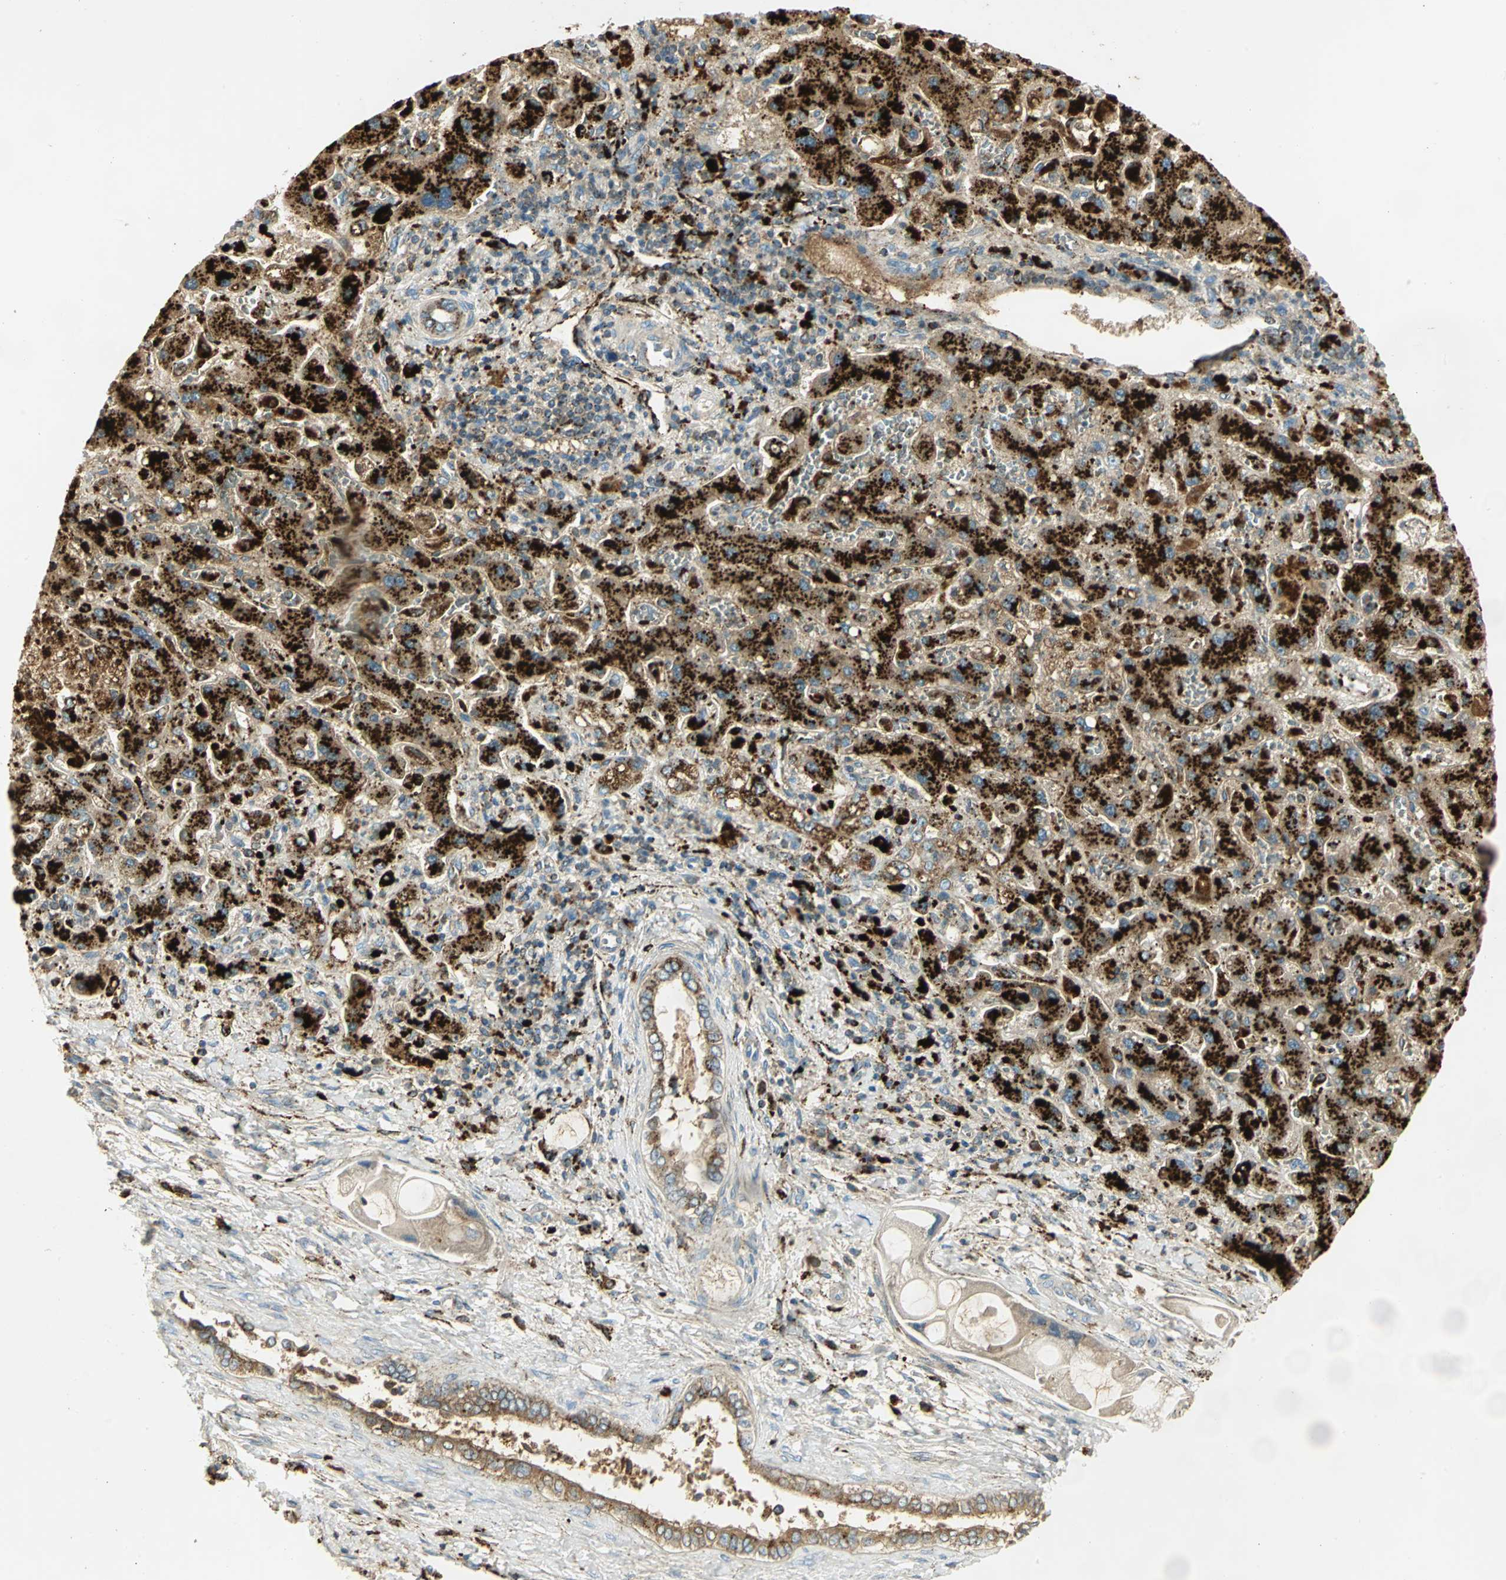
{"staining": {"intensity": "strong", "quantity": ">75%", "location": "cytoplasmic/membranous"}, "tissue": "liver cancer", "cell_type": "Tumor cells", "image_type": "cancer", "snomed": [{"axis": "morphology", "description": "Cholangiocarcinoma"}, {"axis": "topography", "description": "Liver"}], "caption": "Immunohistochemistry (IHC) image of human liver cancer stained for a protein (brown), which exhibits high levels of strong cytoplasmic/membranous positivity in about >75% of tumor cells.", "gene": "ARSA", "patient": {"sex": "male", "age": 50}}